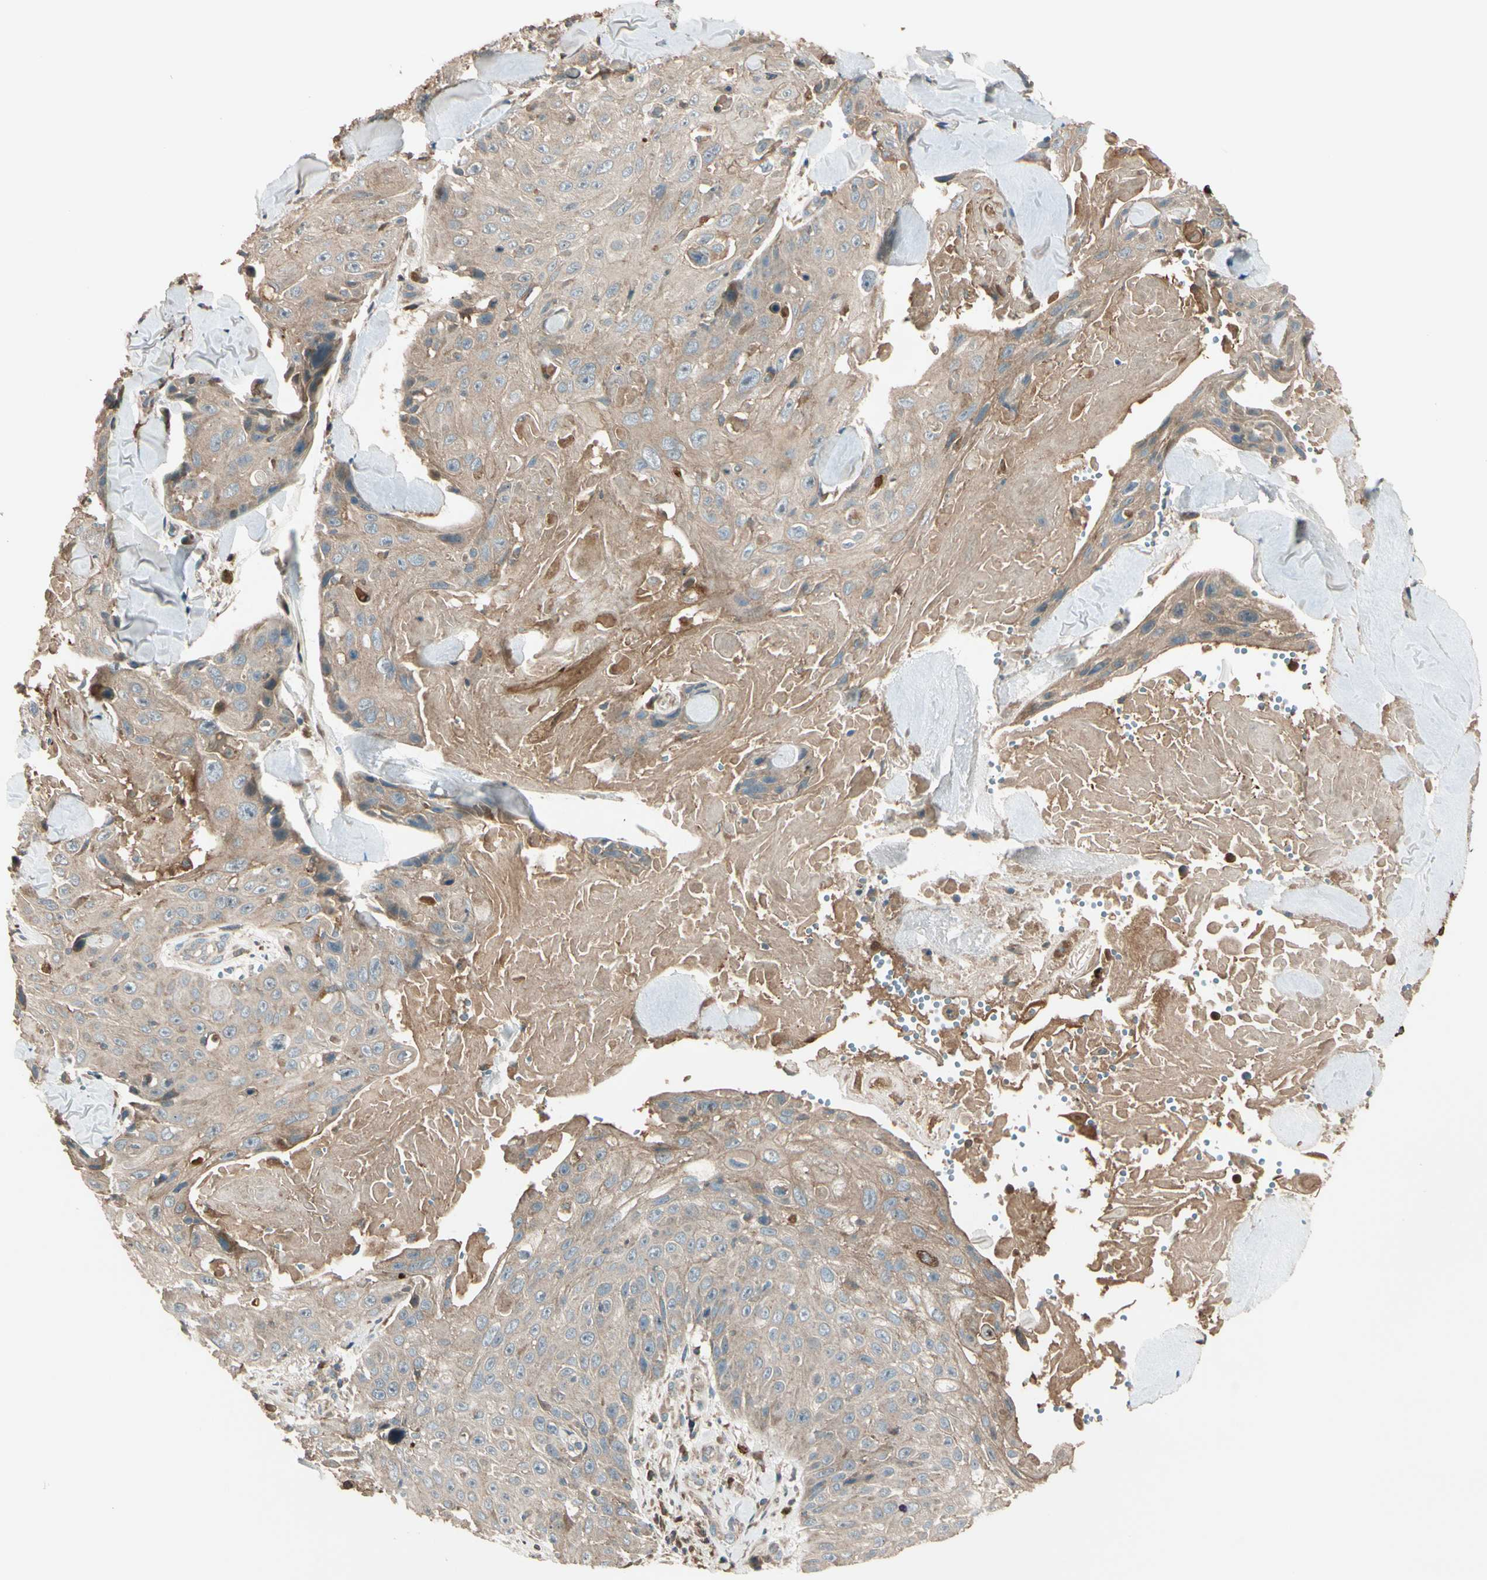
{"staining": {"intensity": "weak", "quantity": ">75%", "location": "cytoplasmic/membranous"}, "tissue": "skin cancer", "cell_type": "Tumor cells", "image_type": "cancer", "snomed": [{"axis": "morphology", "description": "Squamous cell carcinoma, NOS"}, {"axis": "topography", "description": "Skin"}], "caption": "Skin squamous cell carcinoma was stained to show a protein in brown. There is low levels of weak cytoplasmic/membranous positivity in approximately >75% of tumor cells.", "gene": "STX11", "patient": {"sex": "male", "age": 86}}